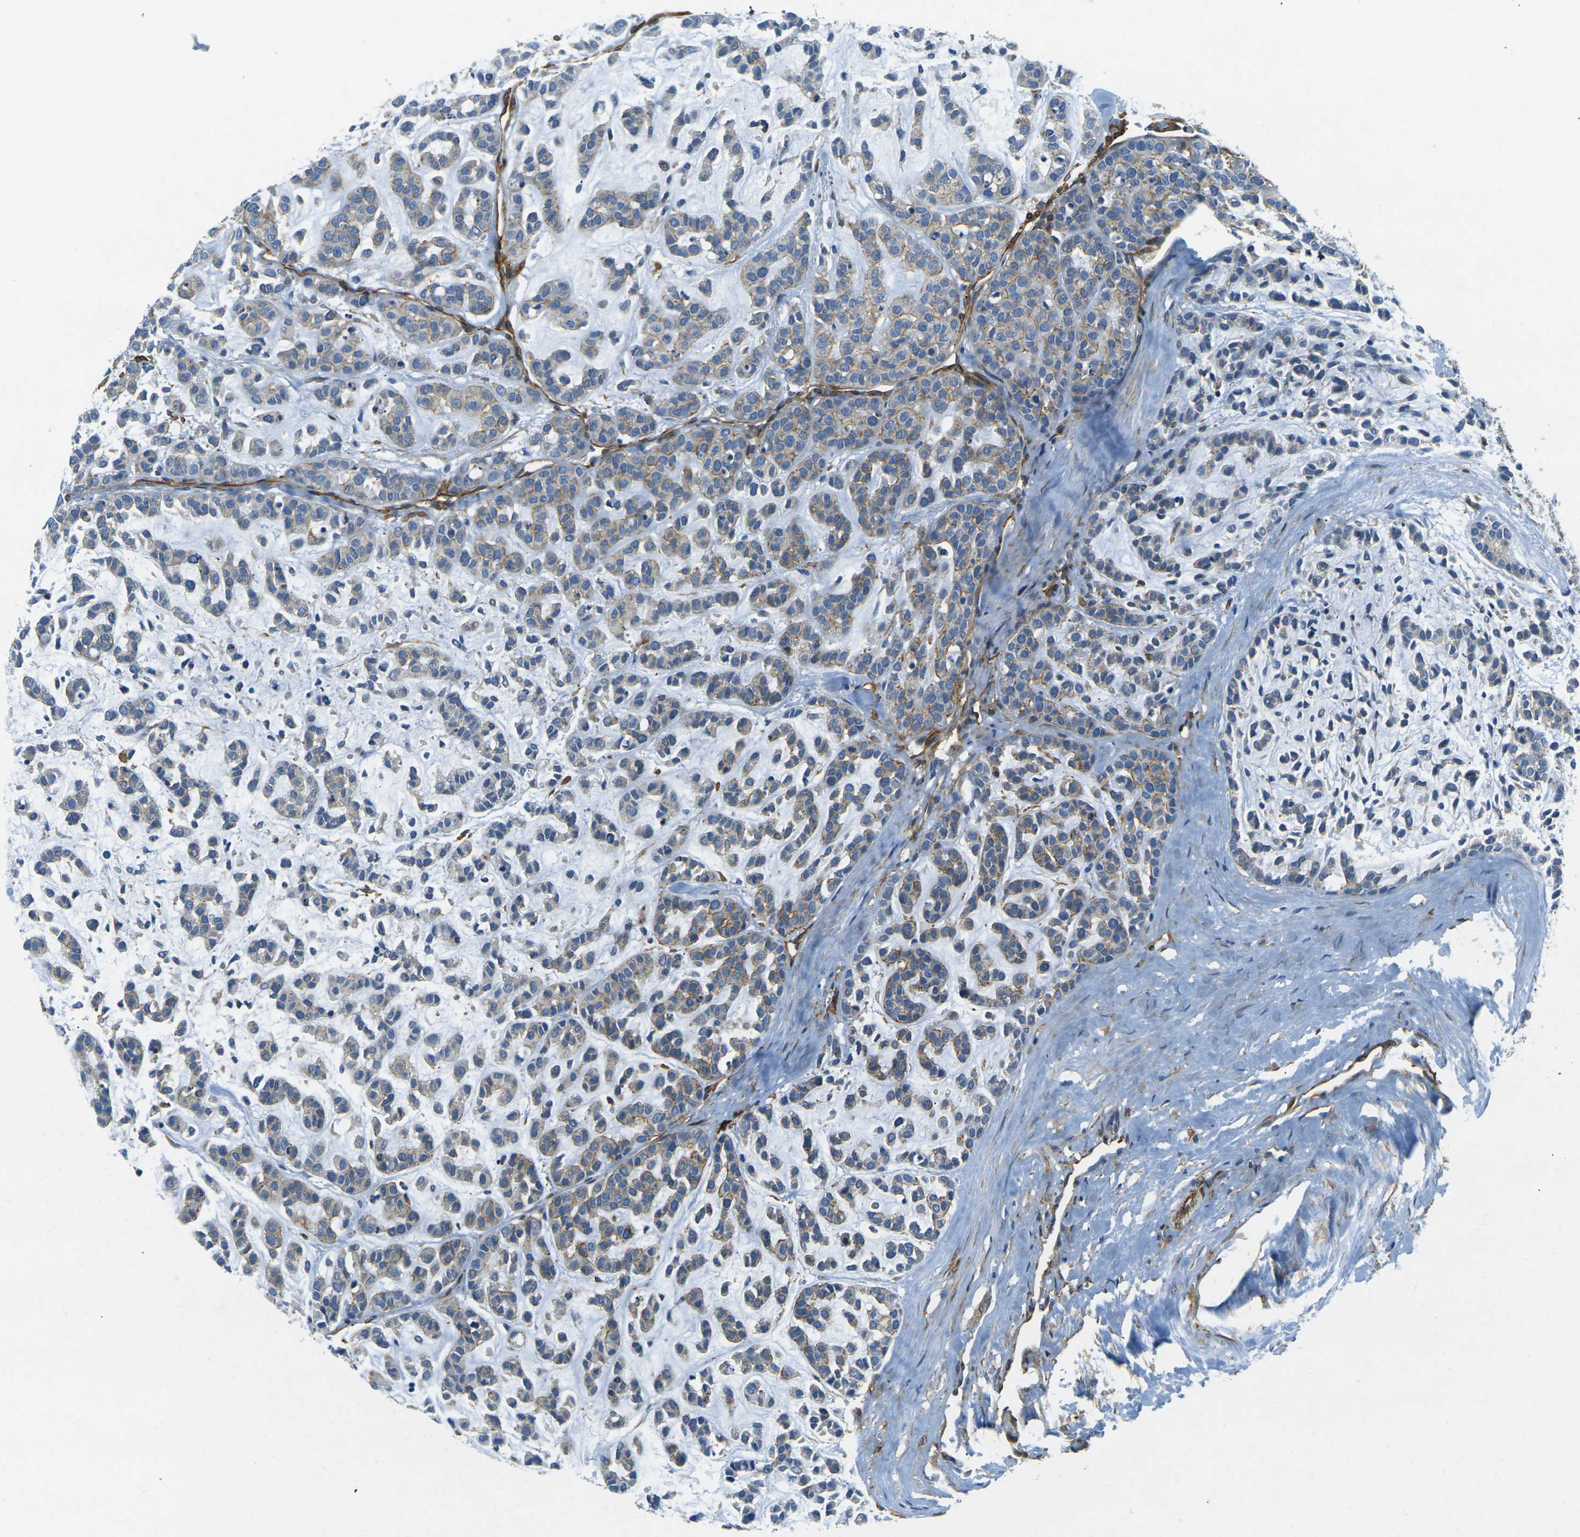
{"staining": {"intensity": "weak", "quantity": "25%-75%", "location": "cytoplasmic/membranous"}, "tissue": "head and neck cancer", "cell_type": "Tumor cells", "image_type": "cancer", "snomed": [{"axis": "morphology", "description": "Adenocarcinoma, NOS"}, {"axis": "morphology", "description": "Adenoma, NOS"}, {"axis": "topography", "description": "Head-Neck"}], "caption": "A high-resolution micrograph shows immunohistochemistry (IHC) staining of adenoma (head and neck), which reveals weak cytoplasmic/membranous expression in approximately 25%-75% of tumor cells. Nuclei are stained in blue.", "gene": "EPHA7", "patient": {"sex": "female", "age": 55}}